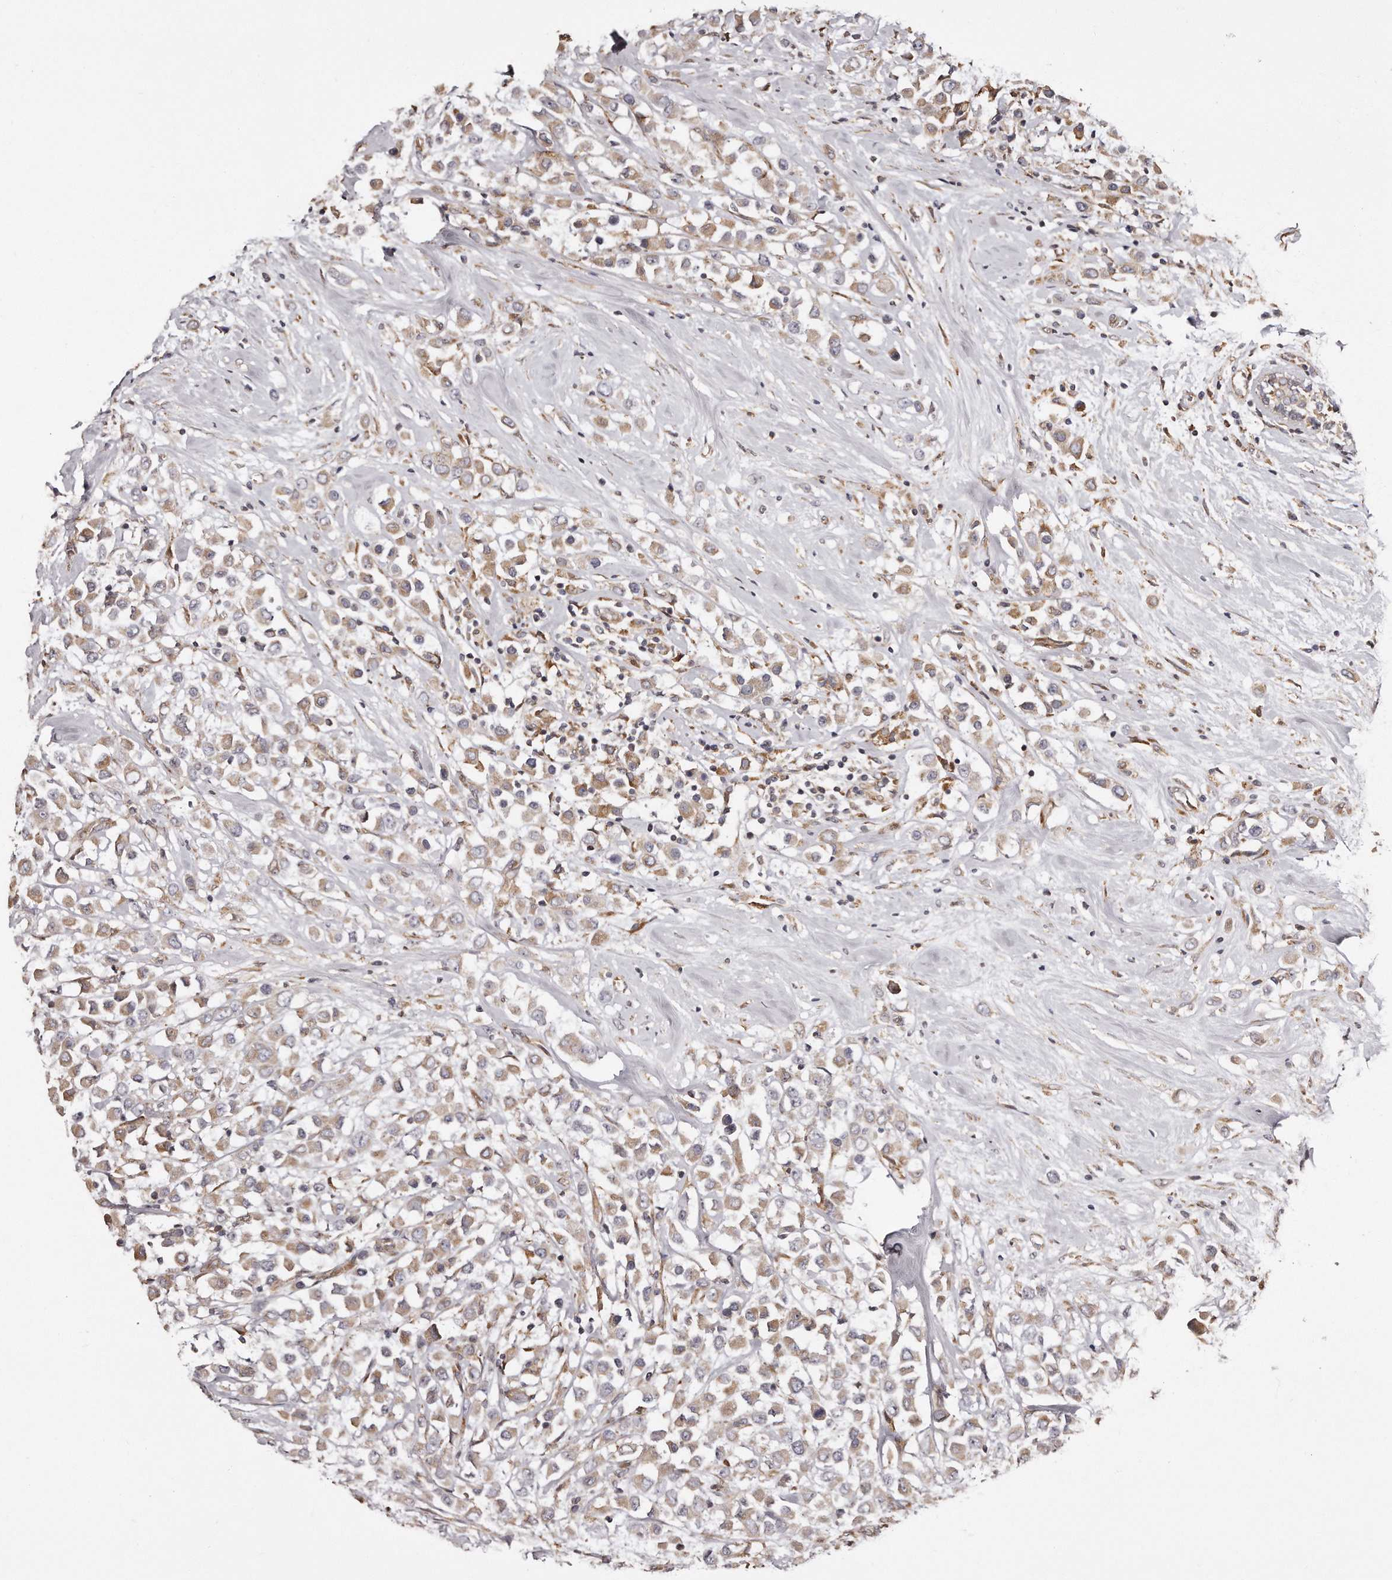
{"staining": {"intensity": "moderate", "quantity": ">75%", "location": "cytoplasmic/membranous"}, "tissue": "breast cancer", "cell_type": "Tumor cells", "image_type": "cancer", "snomed": [{"axis": "morphology", "description": "Duct carcinoma"}, {"axis": "topography", "description": "Breast"}], "caption": "Human breast cancer stained for a protein (brown) exhibits moderate cytoplasmic/membranous positive expression in about >75% of tumor cells.", "gene": "TRAPPC14", "patient": {"sex": "female", "age": 61}}